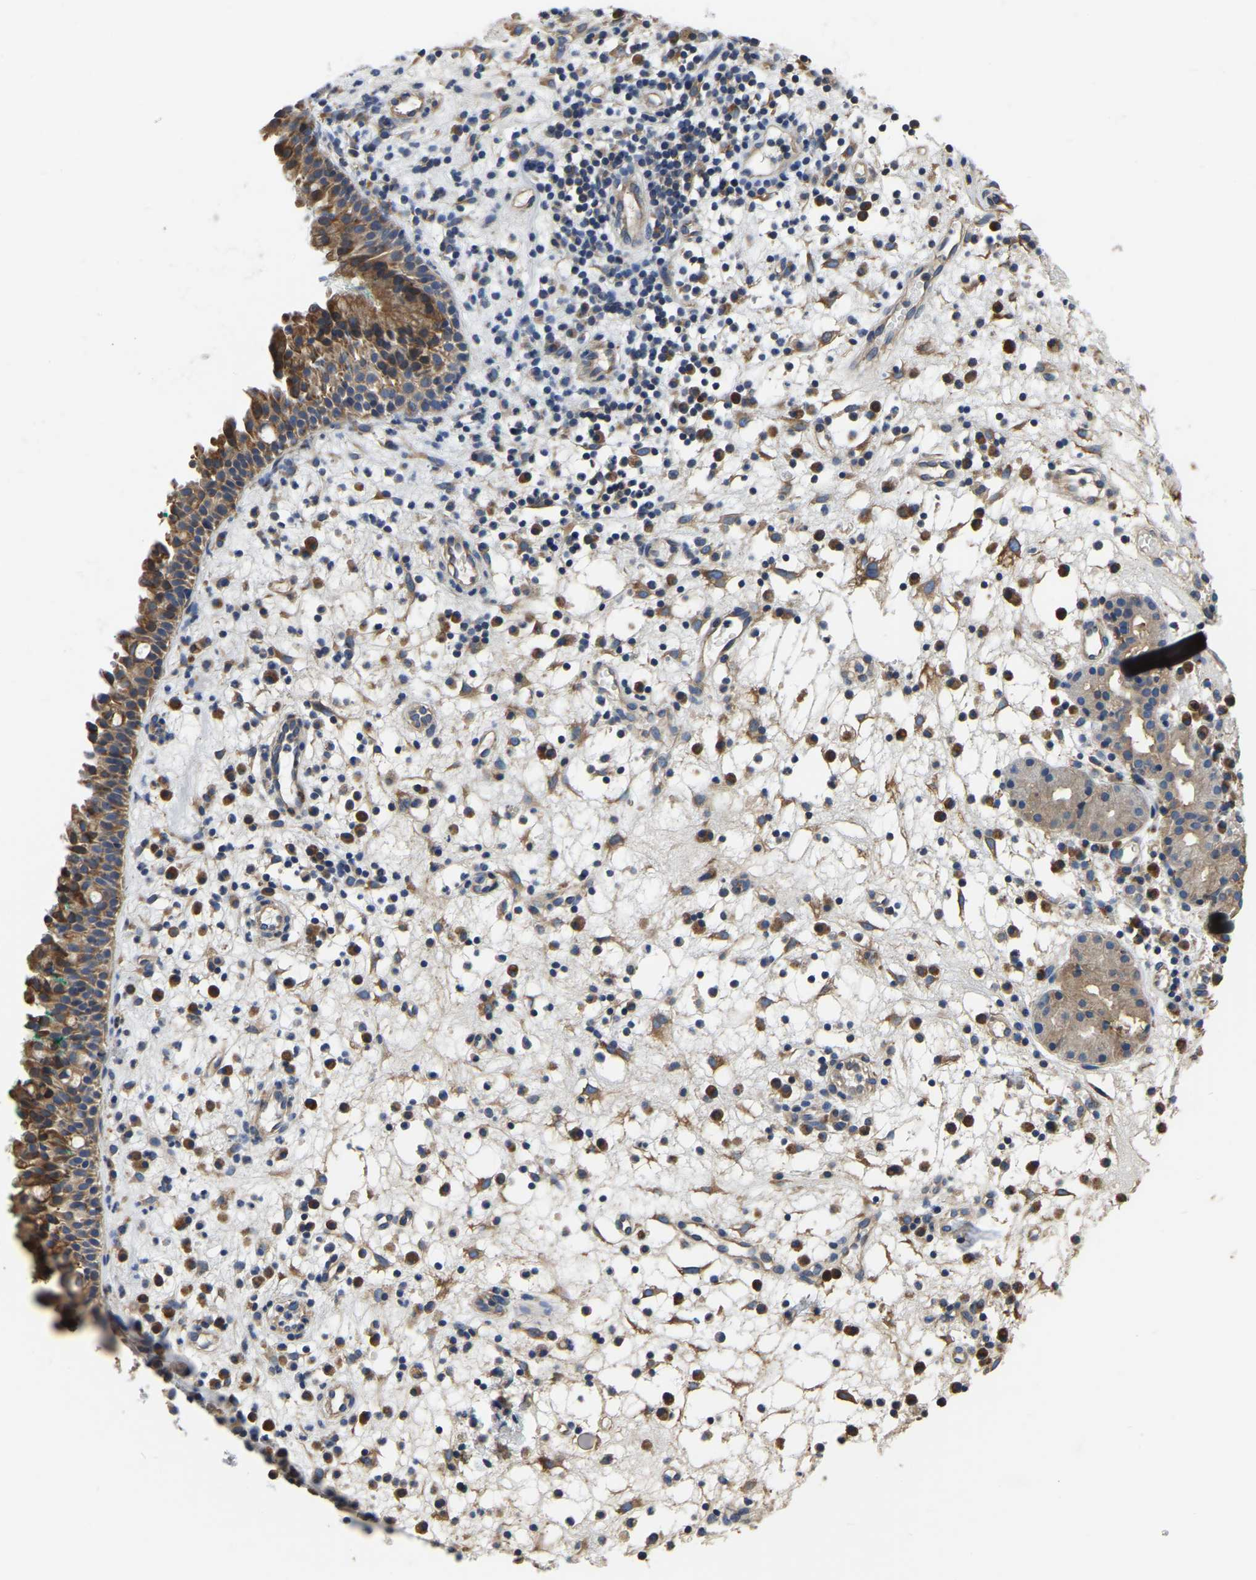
{"staining": {"intensity": "moderate", "quantity": ">75%", "location": "cytoplasmic/membranous"}, "tissue": "nasopharynx", "cell_type": "Respiratory epithelial cells", "image_type": "normal", "snomed": [{"axis": "morphology", "description": "Normal tissue, NOS"}, {"axis": "morphology", "description": "Basal cell carcinoma"}, {"axis": "topography", "description": "Cartilage tissue"}, {"axis": "topography", "description": "Nasopharynx"}, {"axis": "topography", "description": "Oral tissue"}], "caption": "Protein staining exhibits moderate cytoplasmic/membranous expression in approximately >75% of respiratory epithelial cells in normal nasopharynx. (Brightfield microscopy of DAB IHC at high magnification).", "gene": "GARS1", "patient": {"sex": "female", "age": 77}}